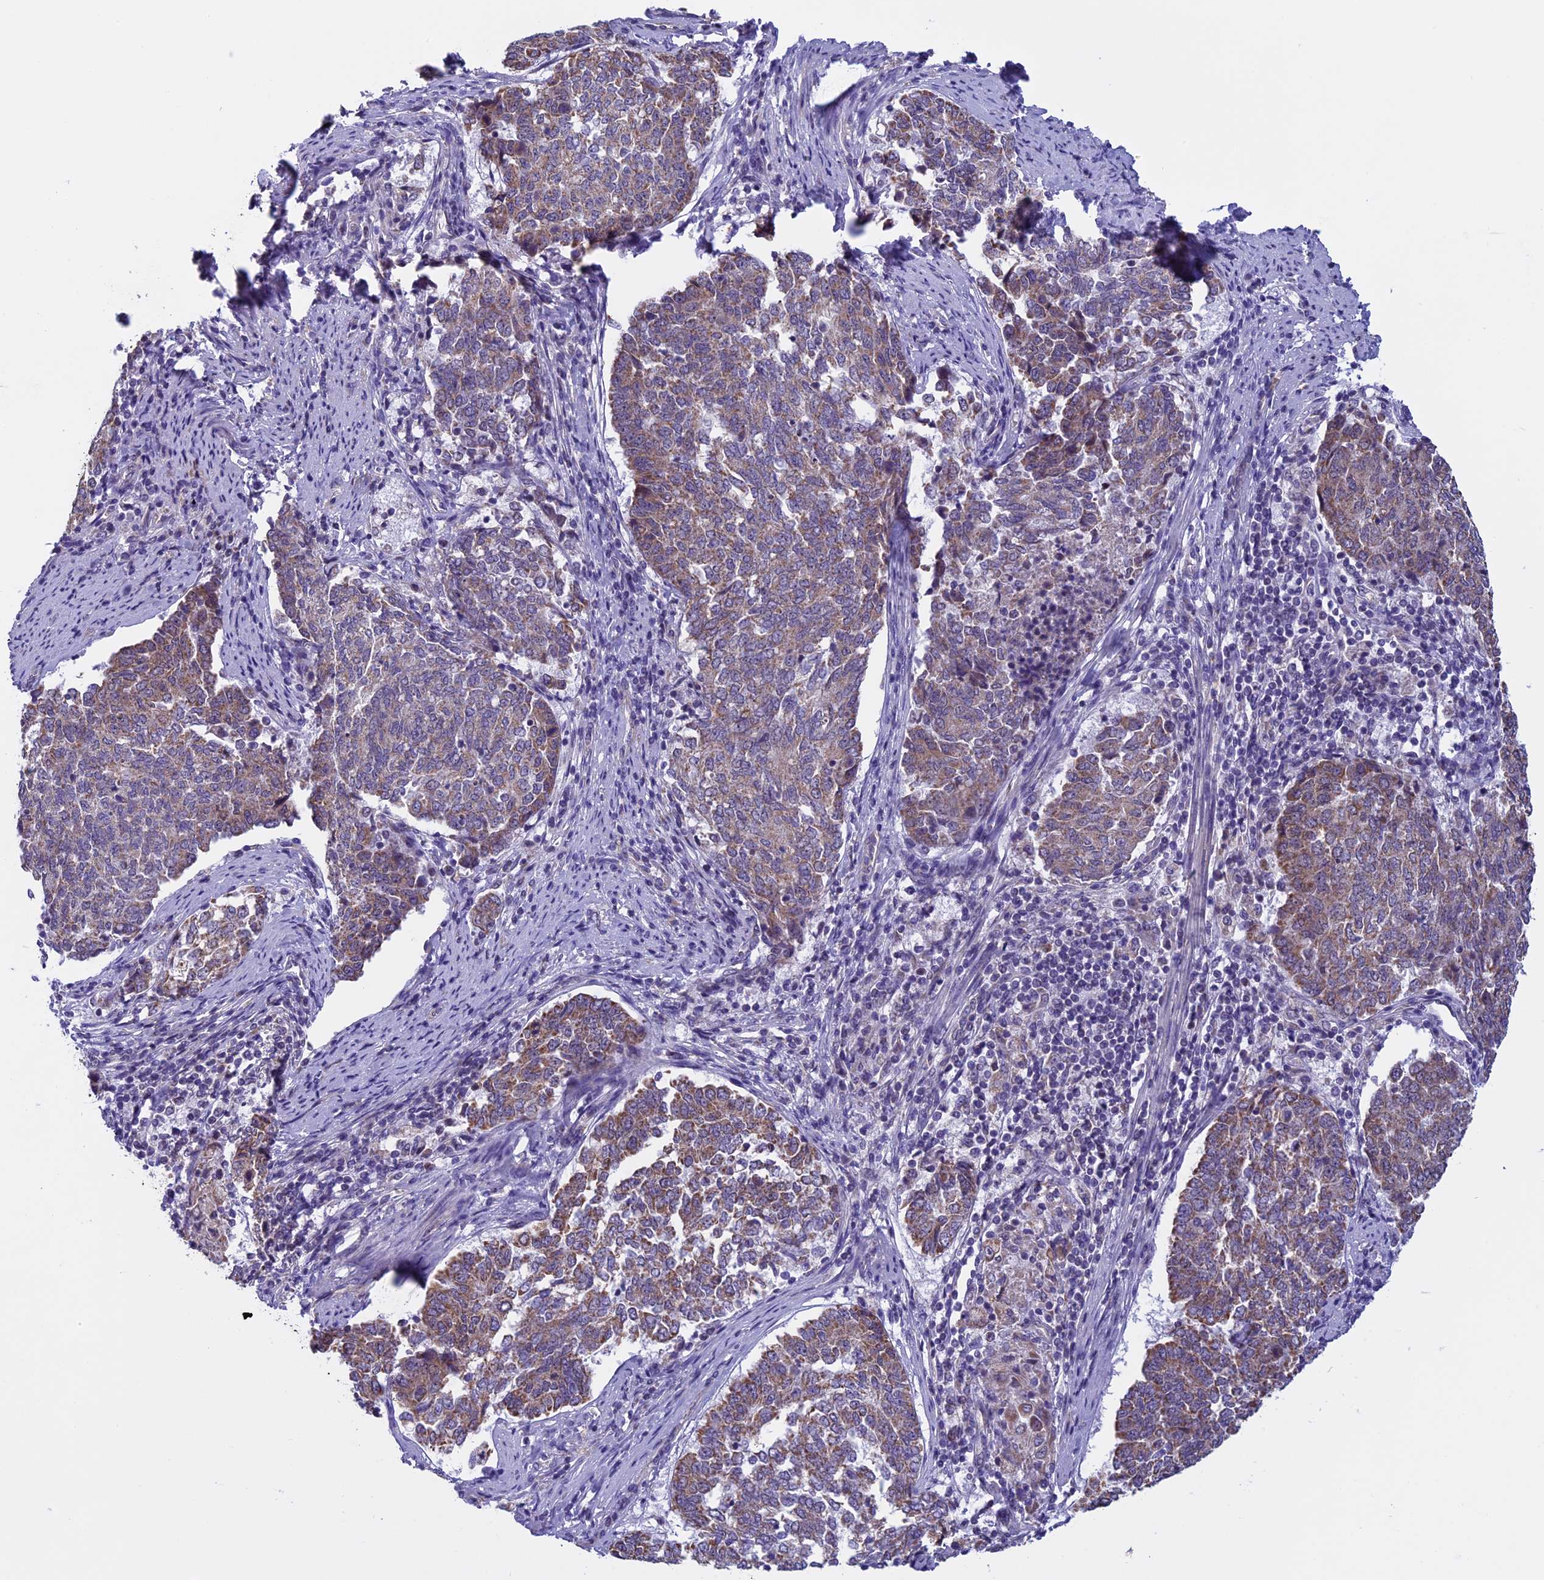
{"staining": {"intensity": "moderate", "quantity": ">75%", "location": "cytoplasmic/membranous"}, "tissue": "endometrial cancer", "cell_type": "Tumor cells", "image_type": "cancer", "snomed": [{"axis": "morphology", "description": "Adenocarcinoma, NOS"}, {"axis": "topography", "description": "Endometrium"}], "caption": "Tumor cells exhibit medium levels of moderate cytoplasmic/membranous expression in about >75% of cells in human endometrial cancer (adenocarcinoma).", "gene": "ZNF317", "patient": {"sex": "female", "age": 80}}